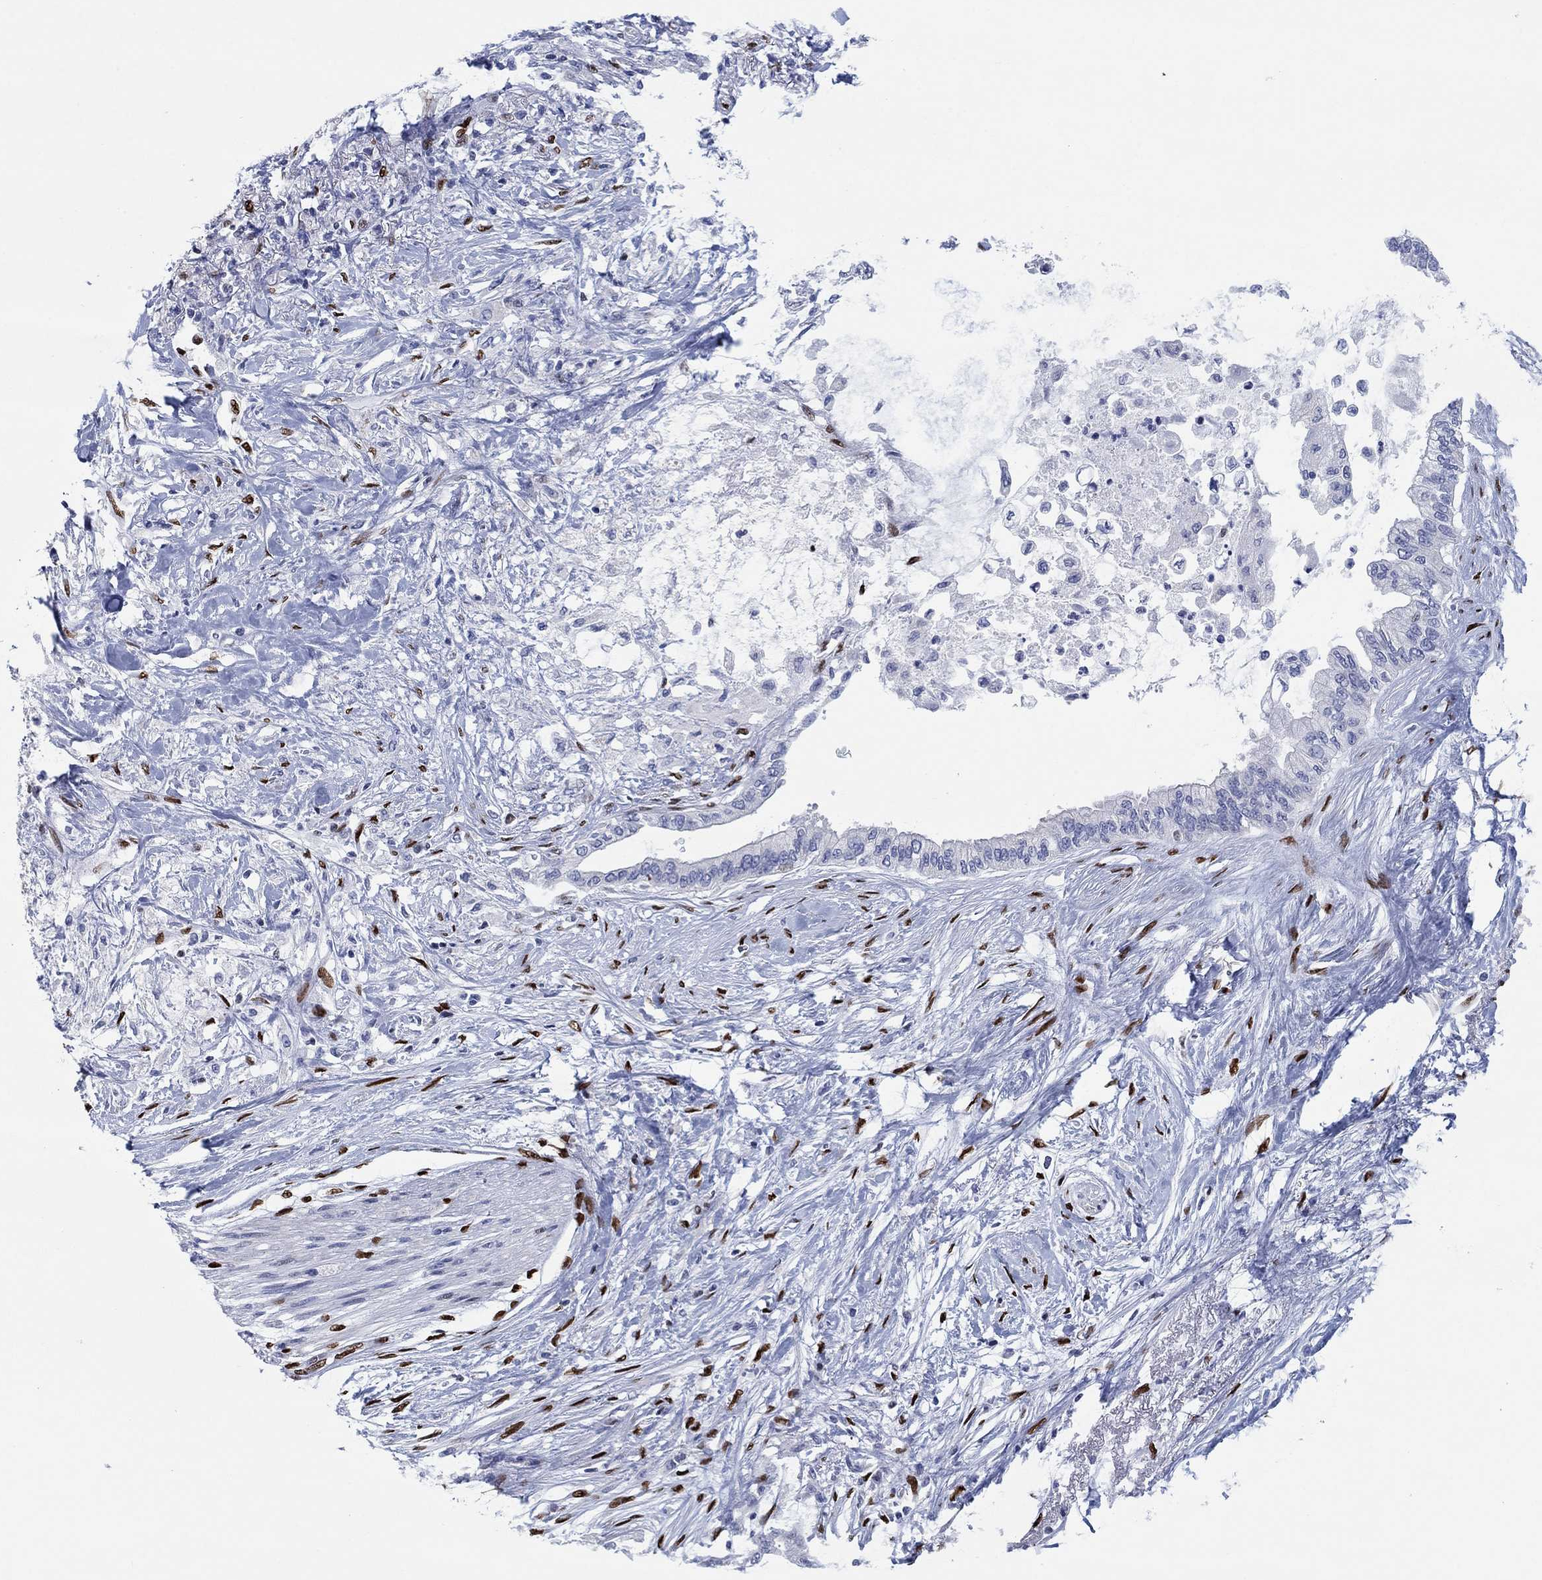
{"staining": {"intensity": "negative", "quantity": "none", "location": "none"}, "tissue": "pancreatic cancer", "cell_type": "Tumor cells", "image_type": "cancer", "snomed": [{"axis": "morphology", "description": "Normal tissue, NOS"}, {"axis": "morphology", "description": "Adenocarcinoma, NOS"}, {"axis": "topography", "description": "Pancreas"}, {"axis": "topography", "description": "Duodenum"}], "caption": "This is an immunohistochemistry (IHC) micrograph of pancreatic cancer. There is no staining in tumor cells.", "gene": "ZEB1", "patient": {"sex": "female", "age": 60}}